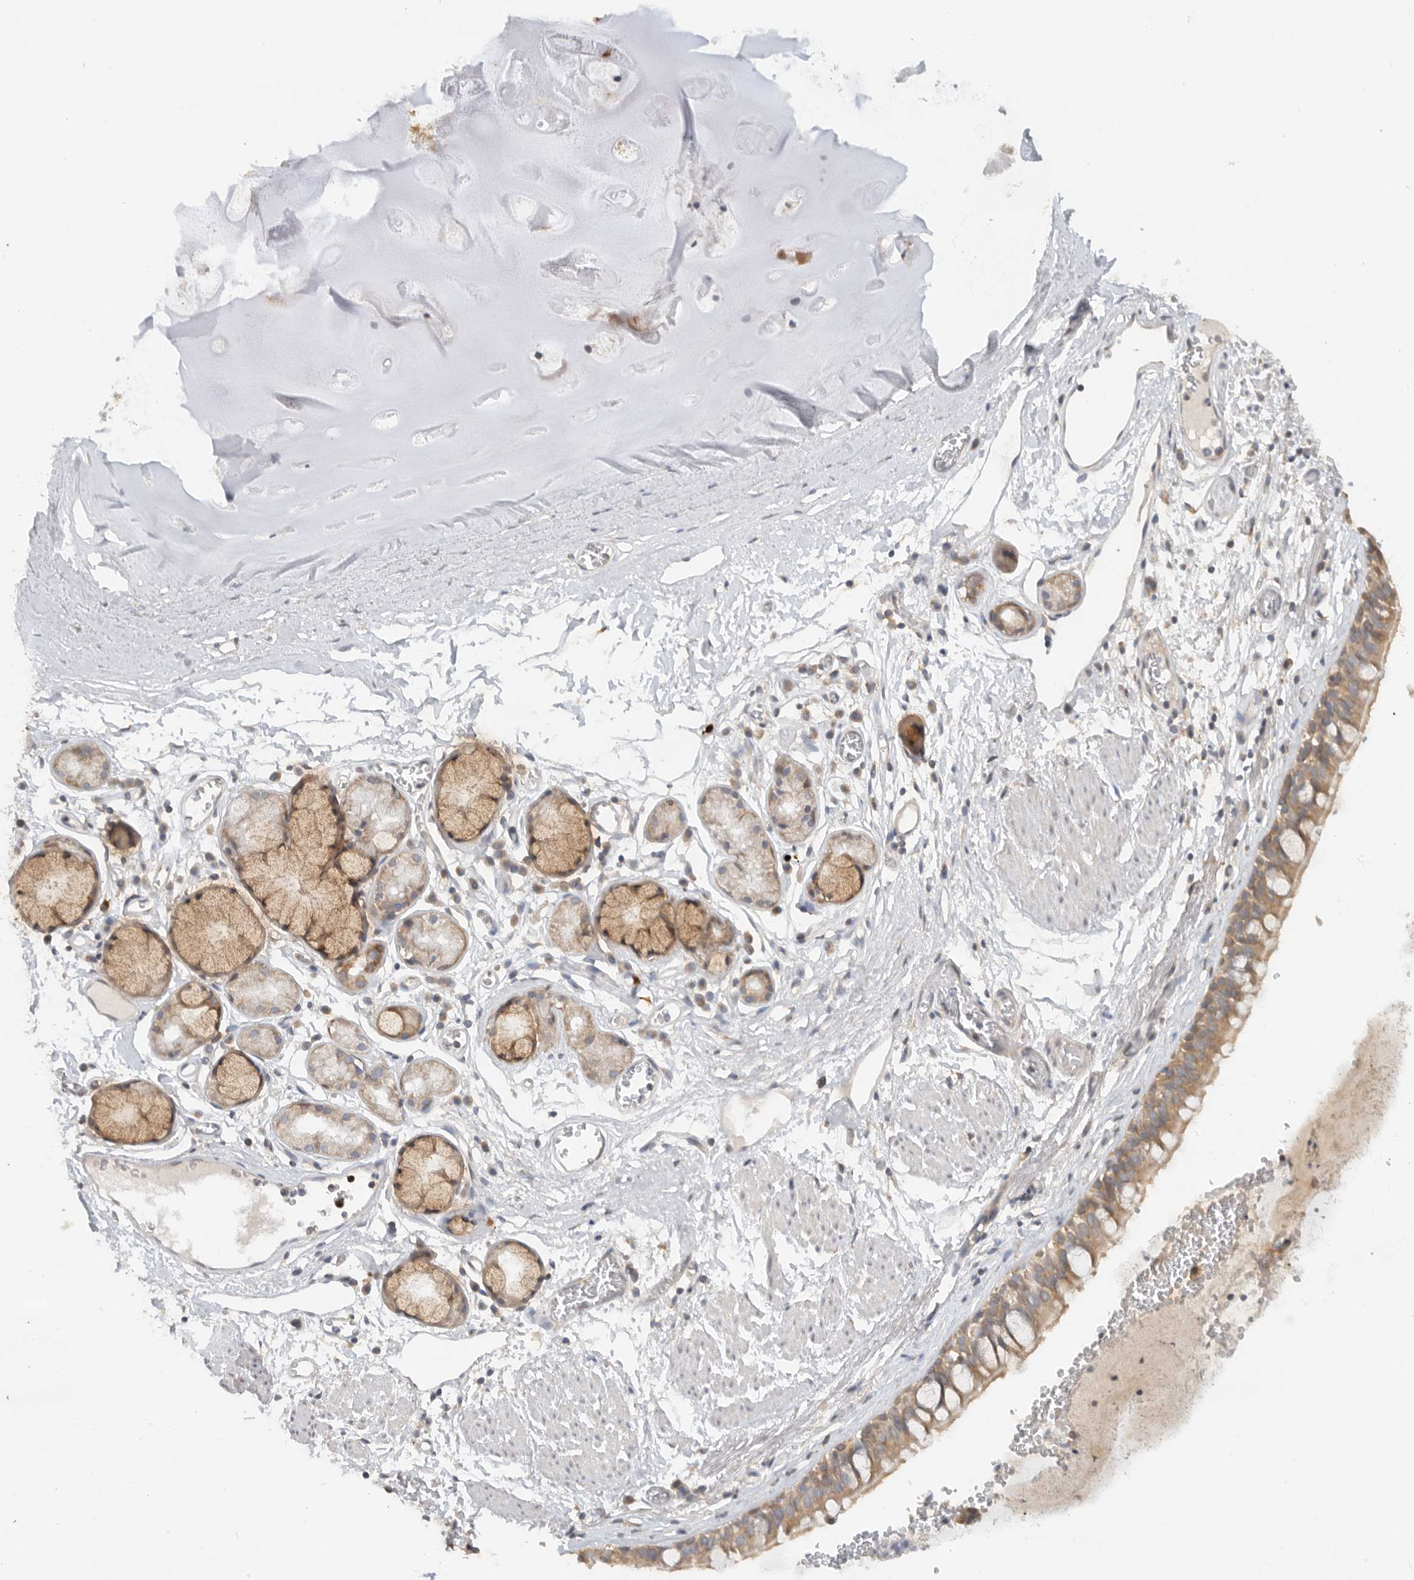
{"staining": {"intensity": "moderate", "quantity": "25%-75%", "location": "cytoplasmic/membranous"}, "tissue": "bronchus", "cell_type": "Respiratory epithelial cells", "image_type": "normal", "snomed": [{"axis": "morphology", "description": "Normal tissue, NOS"}, {"axis": "topography", "description": "Bronchus"}, {"axis": "topography", "description": "Lung"}], "caption": "Brown immunohistochemical staining in benign bronchus reveals moderate cytoplasmic/membranous positivity in approximately 25%-75% of respiratory epithelial cells.", "gene": "PUM1", "patient": {"sex": "male", "age": 56}}